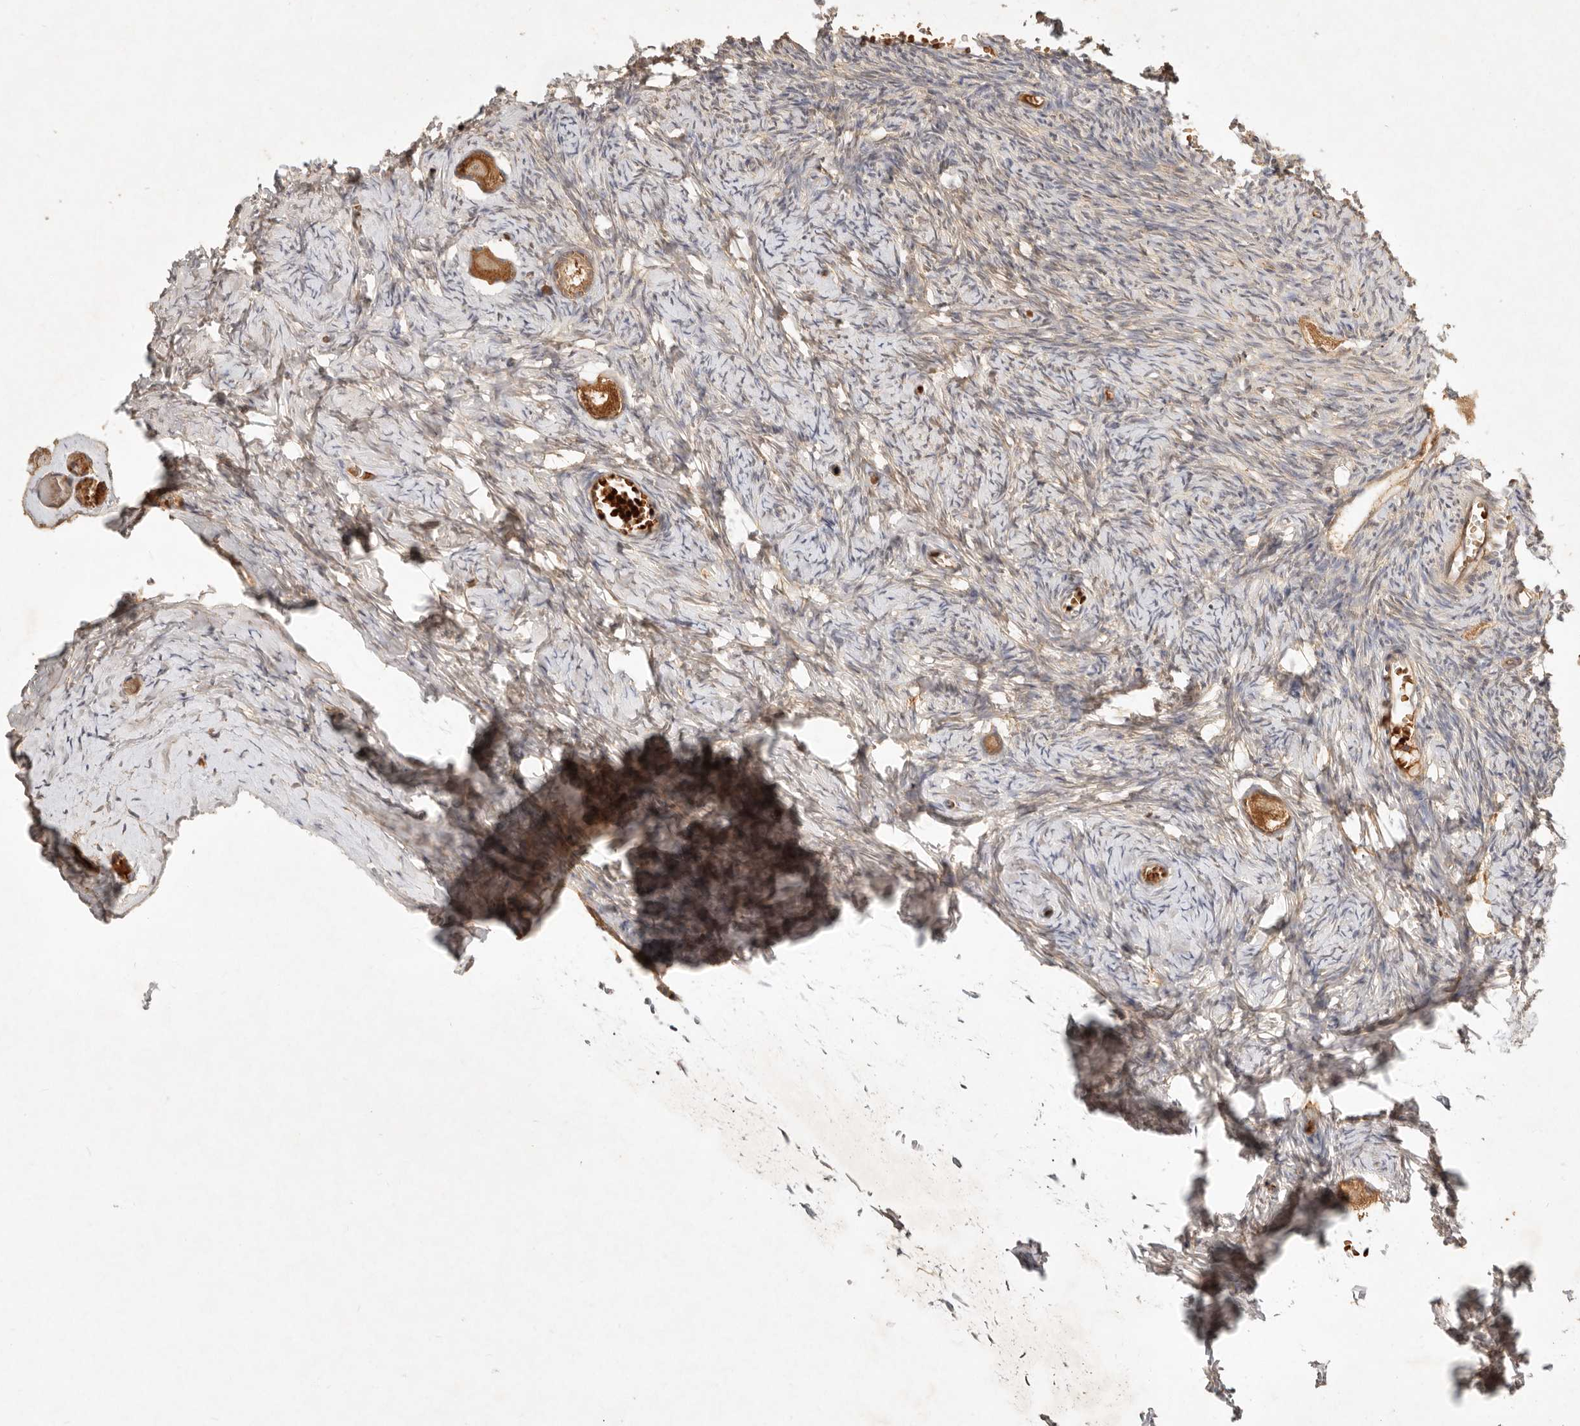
{"staining": {"intensity": "strong", "quantity": ">75%", "location": "cytoplasmic/membranous"}, "tissue": "ovary", "cell_type": "Follicle cells", "image_type": "normal", "snomed": [{"axis": "morphology", "description": "Normal tissue, NOS"}, {"axis": "topography", "description": "Ovary"}], "caption": "Immunohistochemical staining of normal ovary shows >75% levels of strong cytoplasmic/membranous protein positivity in approximately >75% of follicle cells. (IHC, brightfield microscopy, high magnification).", "gene": "FREM2", "patient": {"sex": "female", "age": 27}}